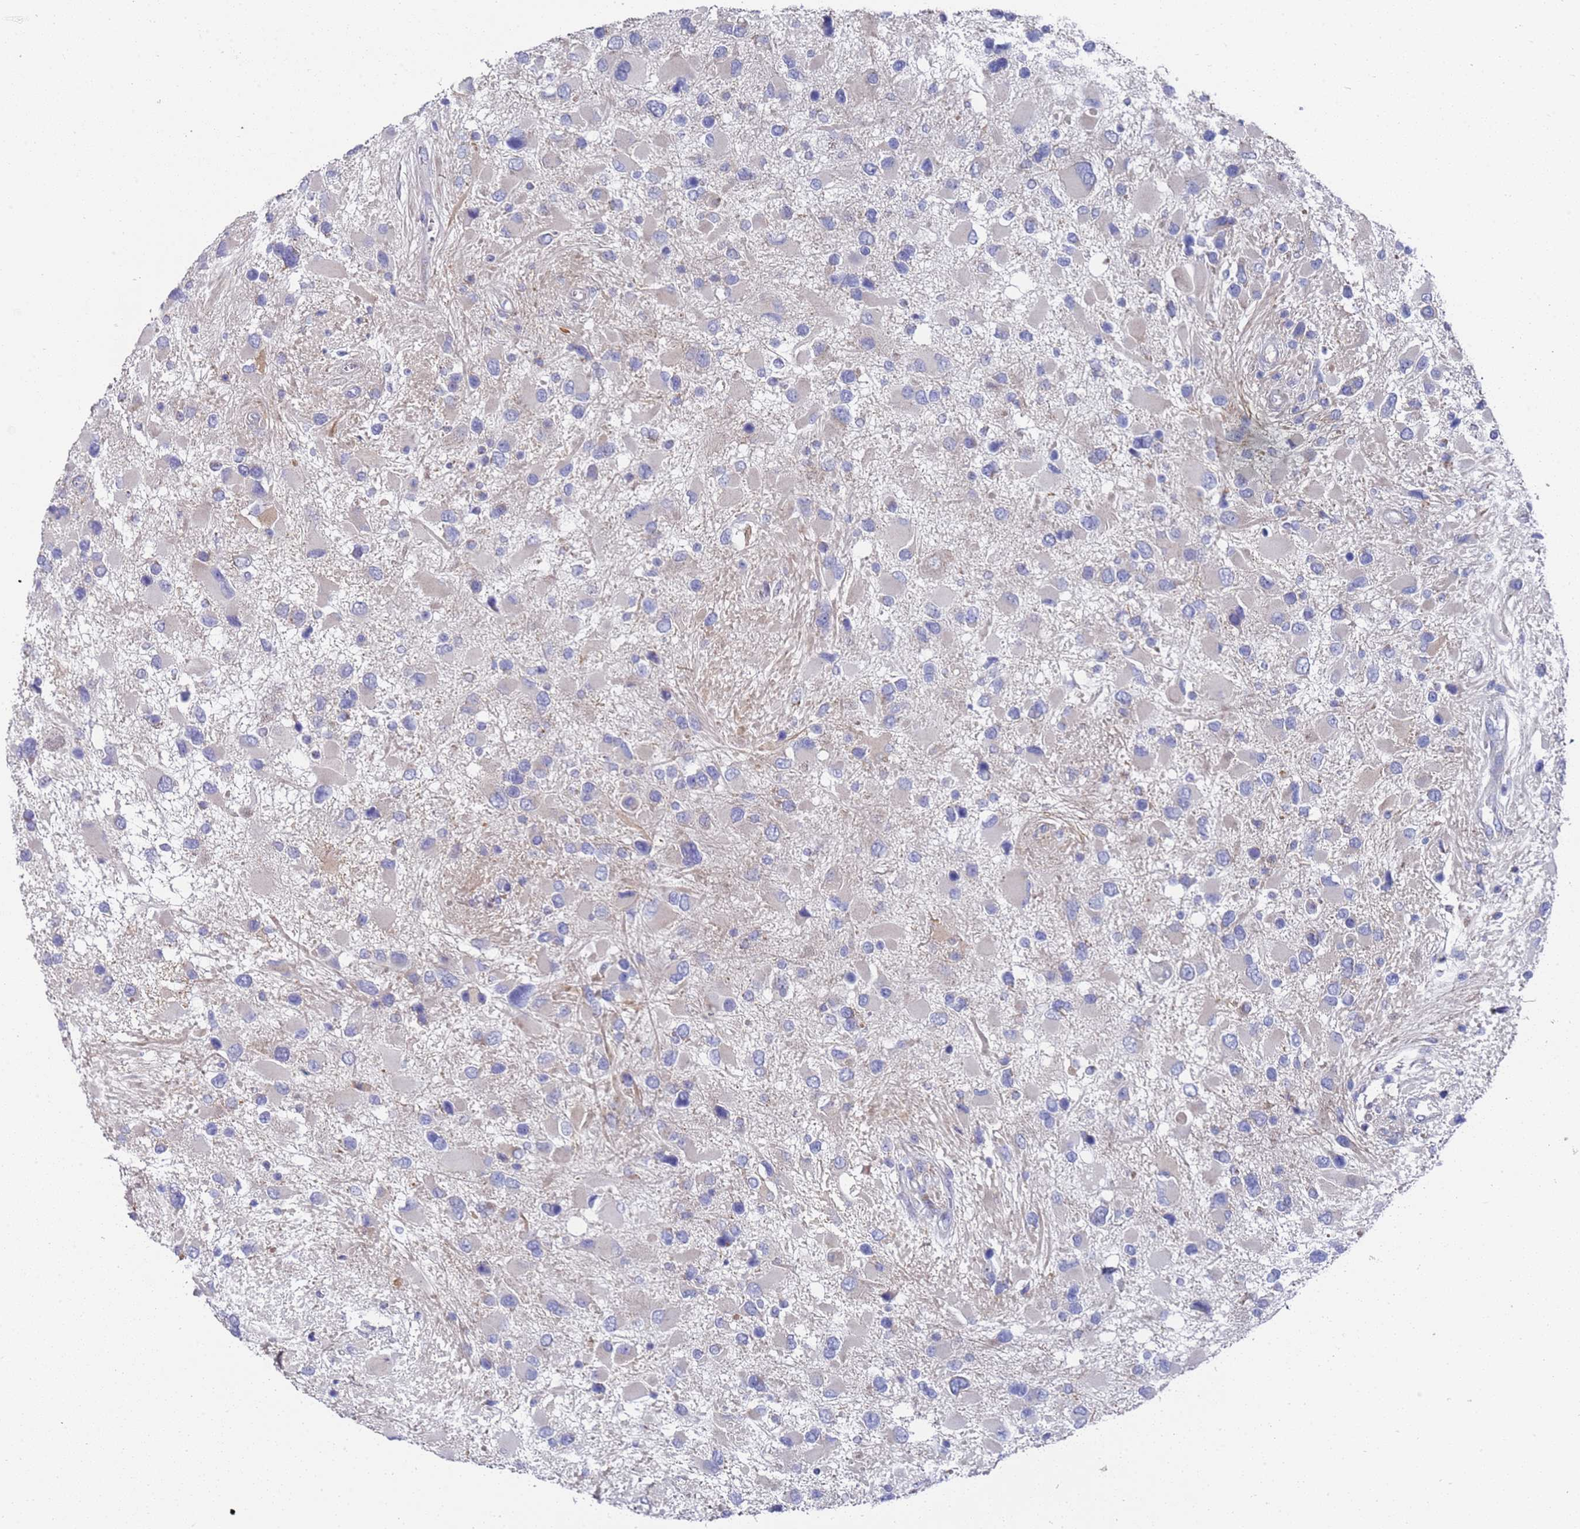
{"staining": {"intensity": "negative", "quantity": "none", "location": "none"}, "tissue": "glioma", "cell_type": "Tumor cells", "image_type": "cancer", "snomed": [{"axis": "morphology", "description": "Glioma, malignant, High grade"}, {"axis": "topography", "description": "Brain"}], "caption": "Immunohistochemistry (IHC) histopathology image of human malignant glioma (high-grade) stained for a protein (brown), which shows no staining in tumor cells. (Brightfield microscopy of DAB (3,3'-diaminobenzidine) IHC at high magnification).", "gene": "NPEPPS", "patient": {"sex": "male", "age": 53}}